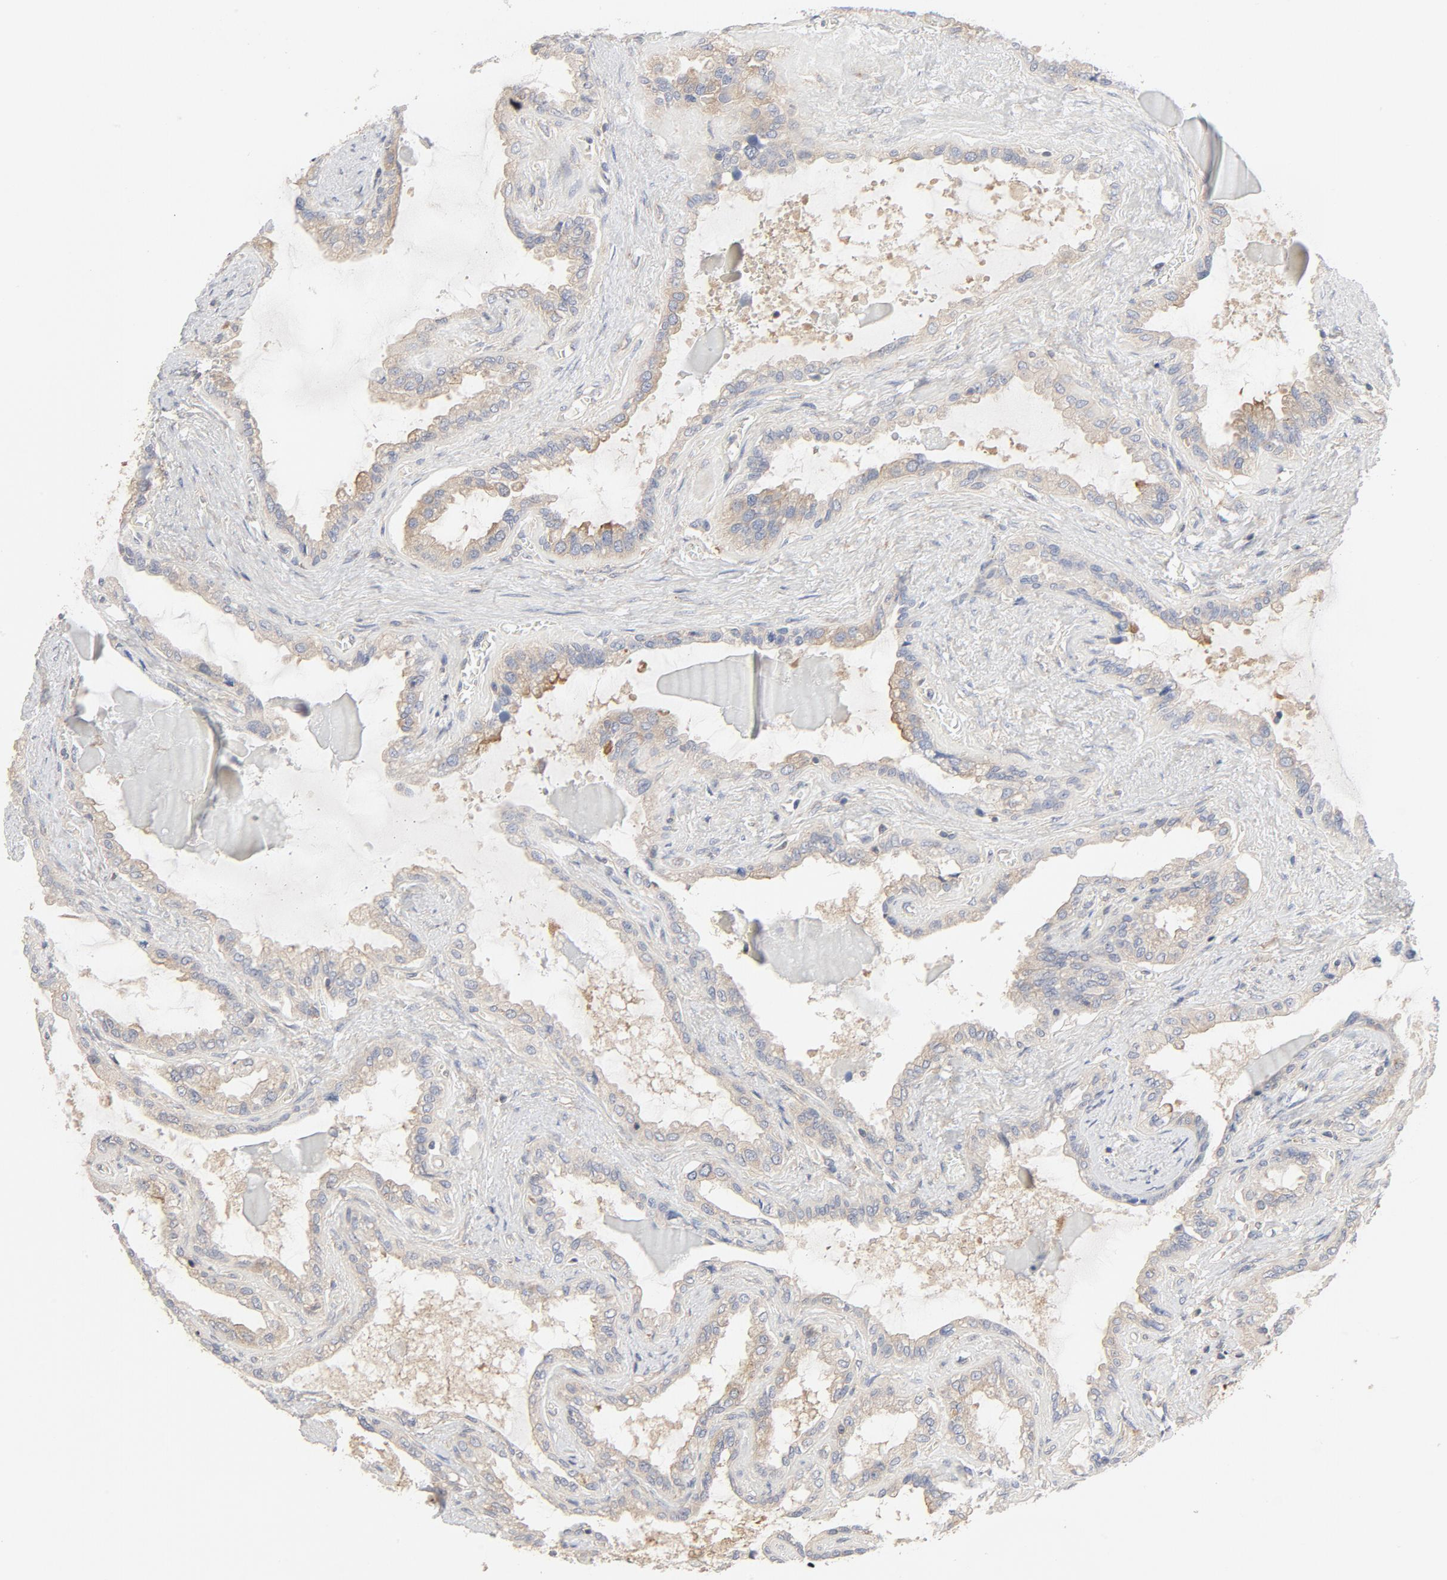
{"staining": {"intensity": "moderate", "quantity": ">75%", "location": "cytoplasmic/membranous"}, "tissue": "seminal vesicle", "cell_type": "Glandular cells", "image_type": "normal", "snomed": [{"axis": "morphology", "description": "Normal tissue, NOS"}, {"axis": "morphology", "description": "Inflammation, NOS"}, {"axis": "topography", "description": "Urinary bladder"}, {"axis": "topography", "description": "Prostate"}, {"axis": "topography", "description": "Seminal veicle"}], "caption": "Benign seminal vesicle displays moderate cytoplasmic/membranous positivity in about >75% of glandular cells, visualized by immunohistochemistry.", "gene": "RABEP1", "patient": {"sex": "male", "age": 82}}